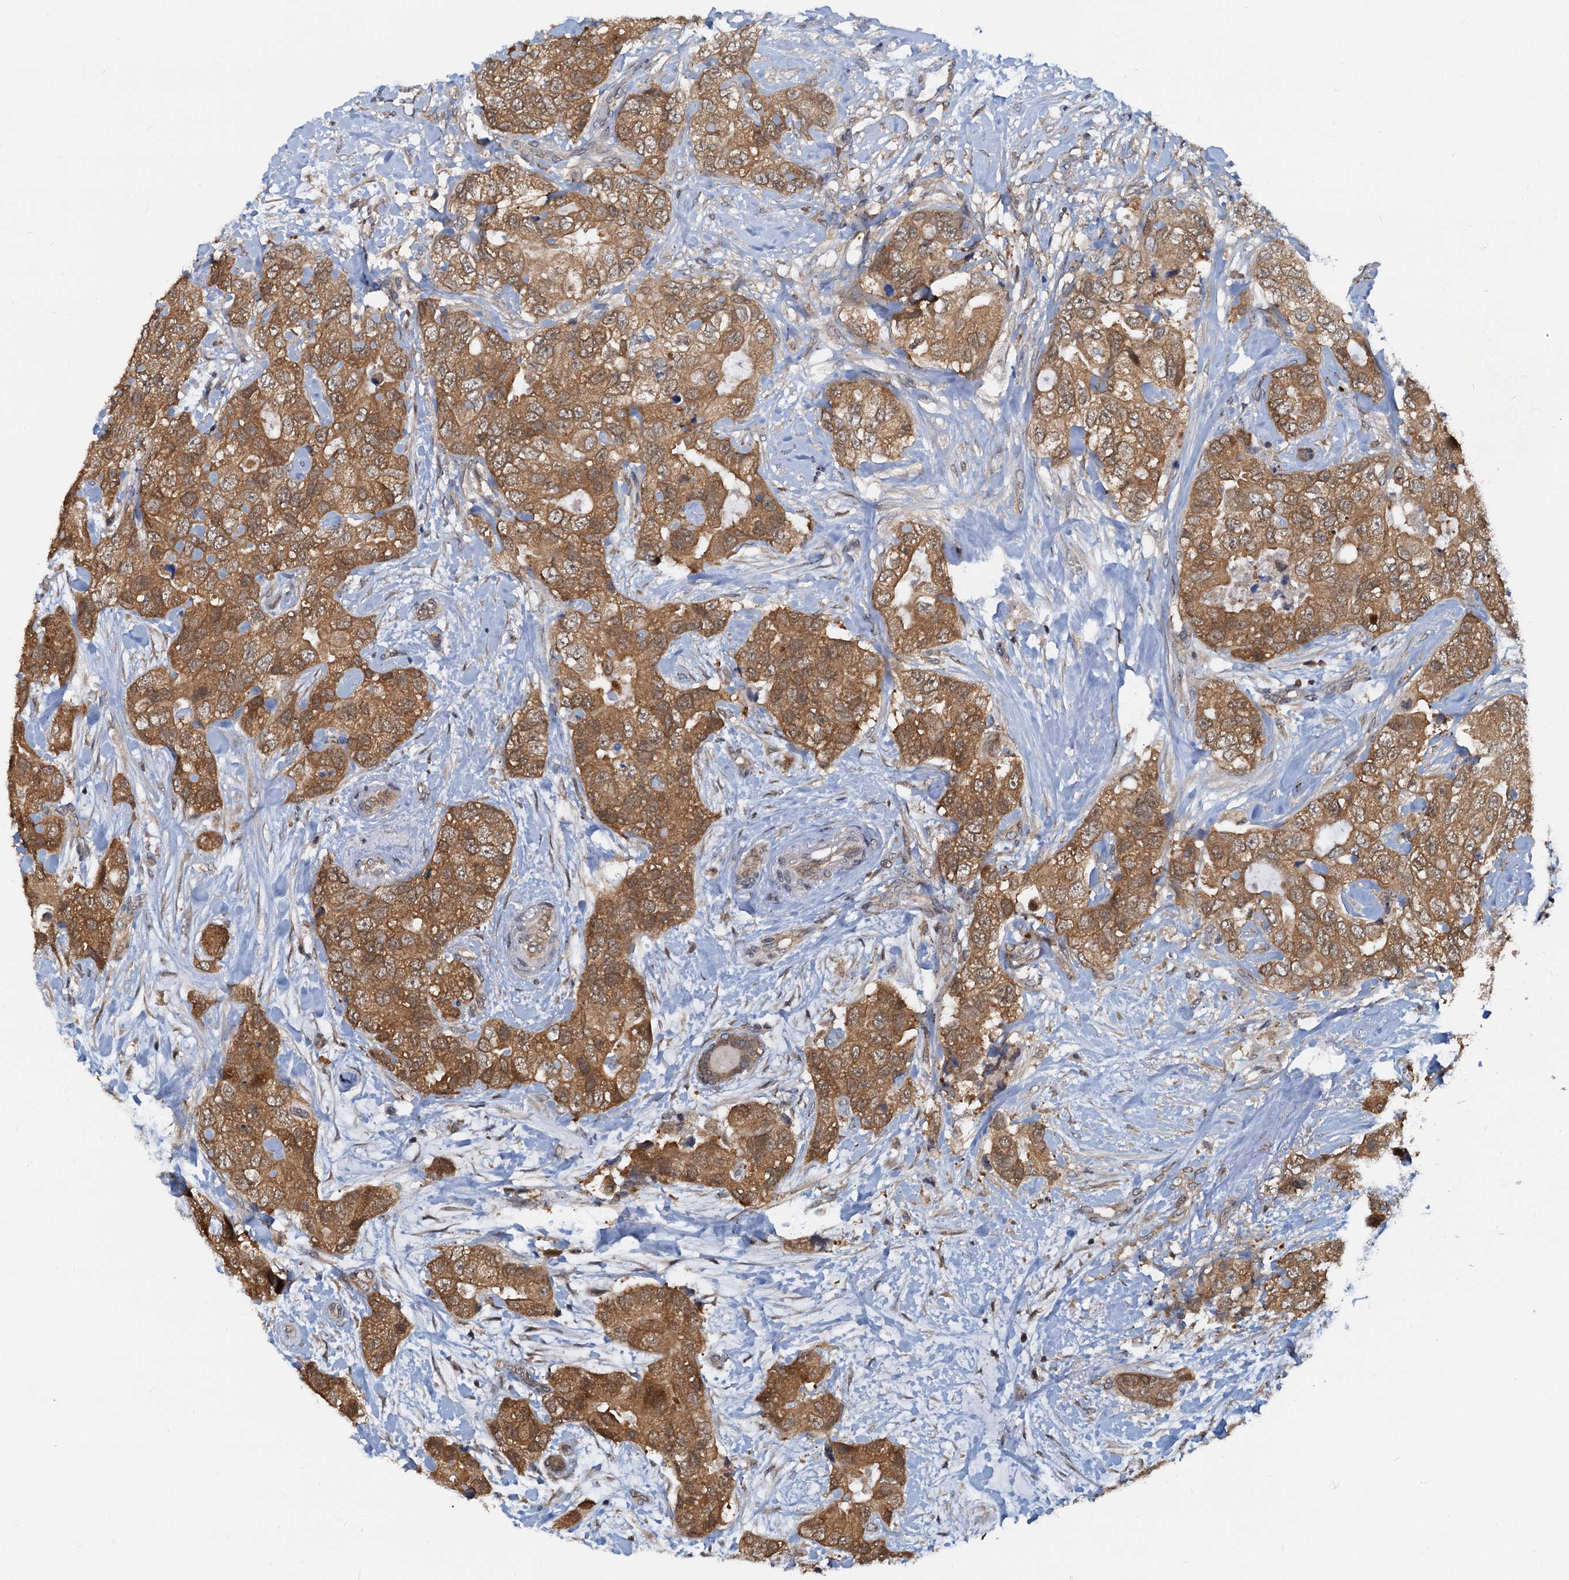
{"staining": {"intensity": "moderate", "quantity": ">75%", "location": "cytoplasmic/membranous"}, "tissue": "breast cancer", "cell_type": "Tumor cells", "image_type": "cancer", "snomed": [{"axis": "morphology", "description": "Duct carcinoma"}, {"axis": "topography", "description": "Breast"}], "caption": "High-power microscopy captured an immunohistochemistry (IHC) micrograph of infiltrating ductal carcinoma (breast), revealing moderate cytoplasmic/membranous expression in approximately >75% of tumor cells.", "gene": "PTGES3", "patient": {"sex": "female", "age": 62}}